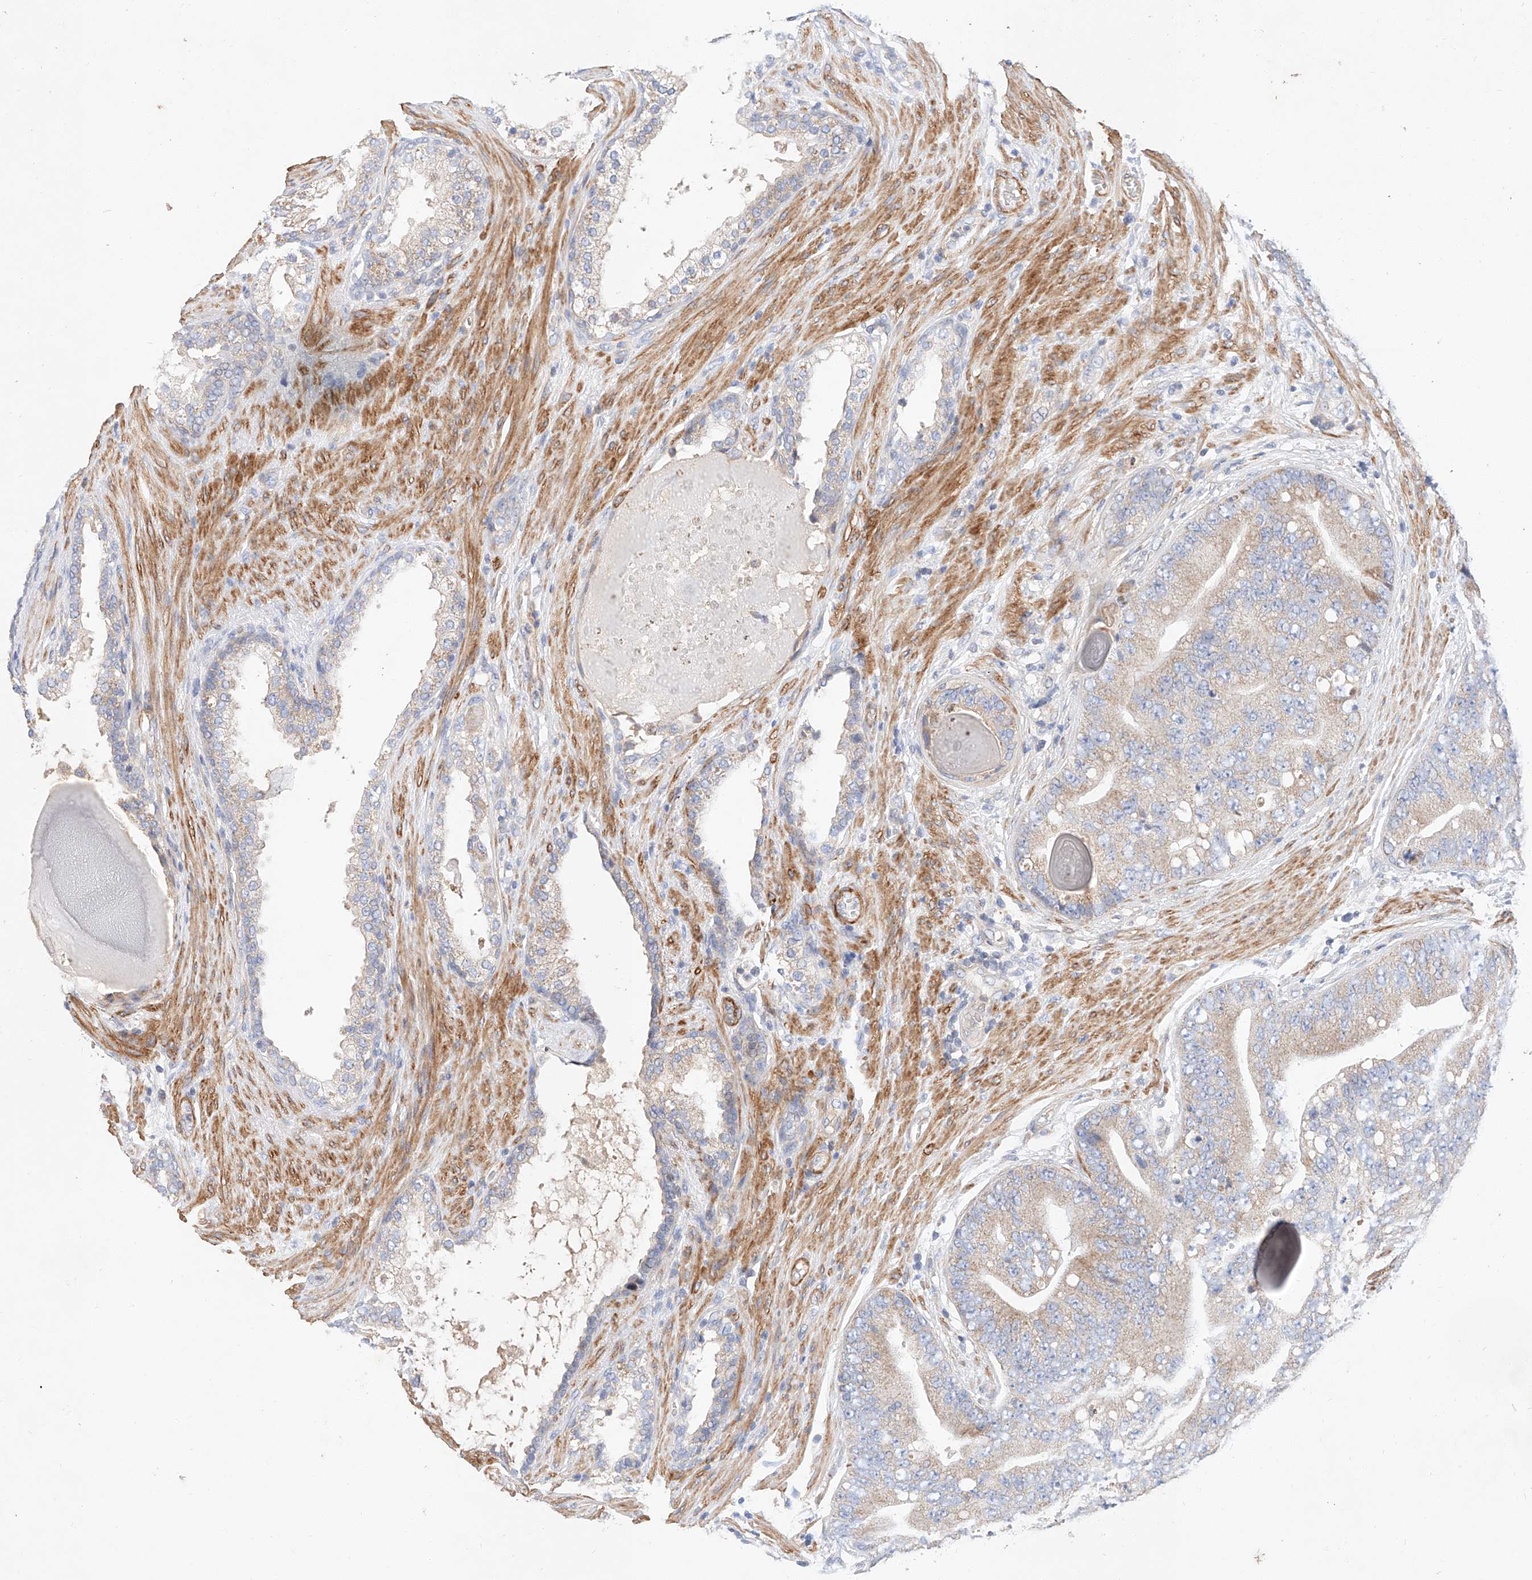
{"staining": {"intensity": "moderate", "quantity": "25%-75%", "location": "cytoplasmic/membranous"}, "tissue": "prostate cancer", "cell_type": "Tumor cells", "image_type": "cancer", "snomed": [{"axis": "morphology", "description": "Adenocarcinoma, High grade"}, {"axis": "topography", "description": "Prostate"}], "caption": "Brown immunohistochemical staining in human prostate cancer (high-grade adenocarcinoma) demonstrates moderate cytoplasmic/membranous positivity in about 25%-75% of tumor cells.", "gene": "C6orf118", "patient": {"sex": "male", "age": 70}}